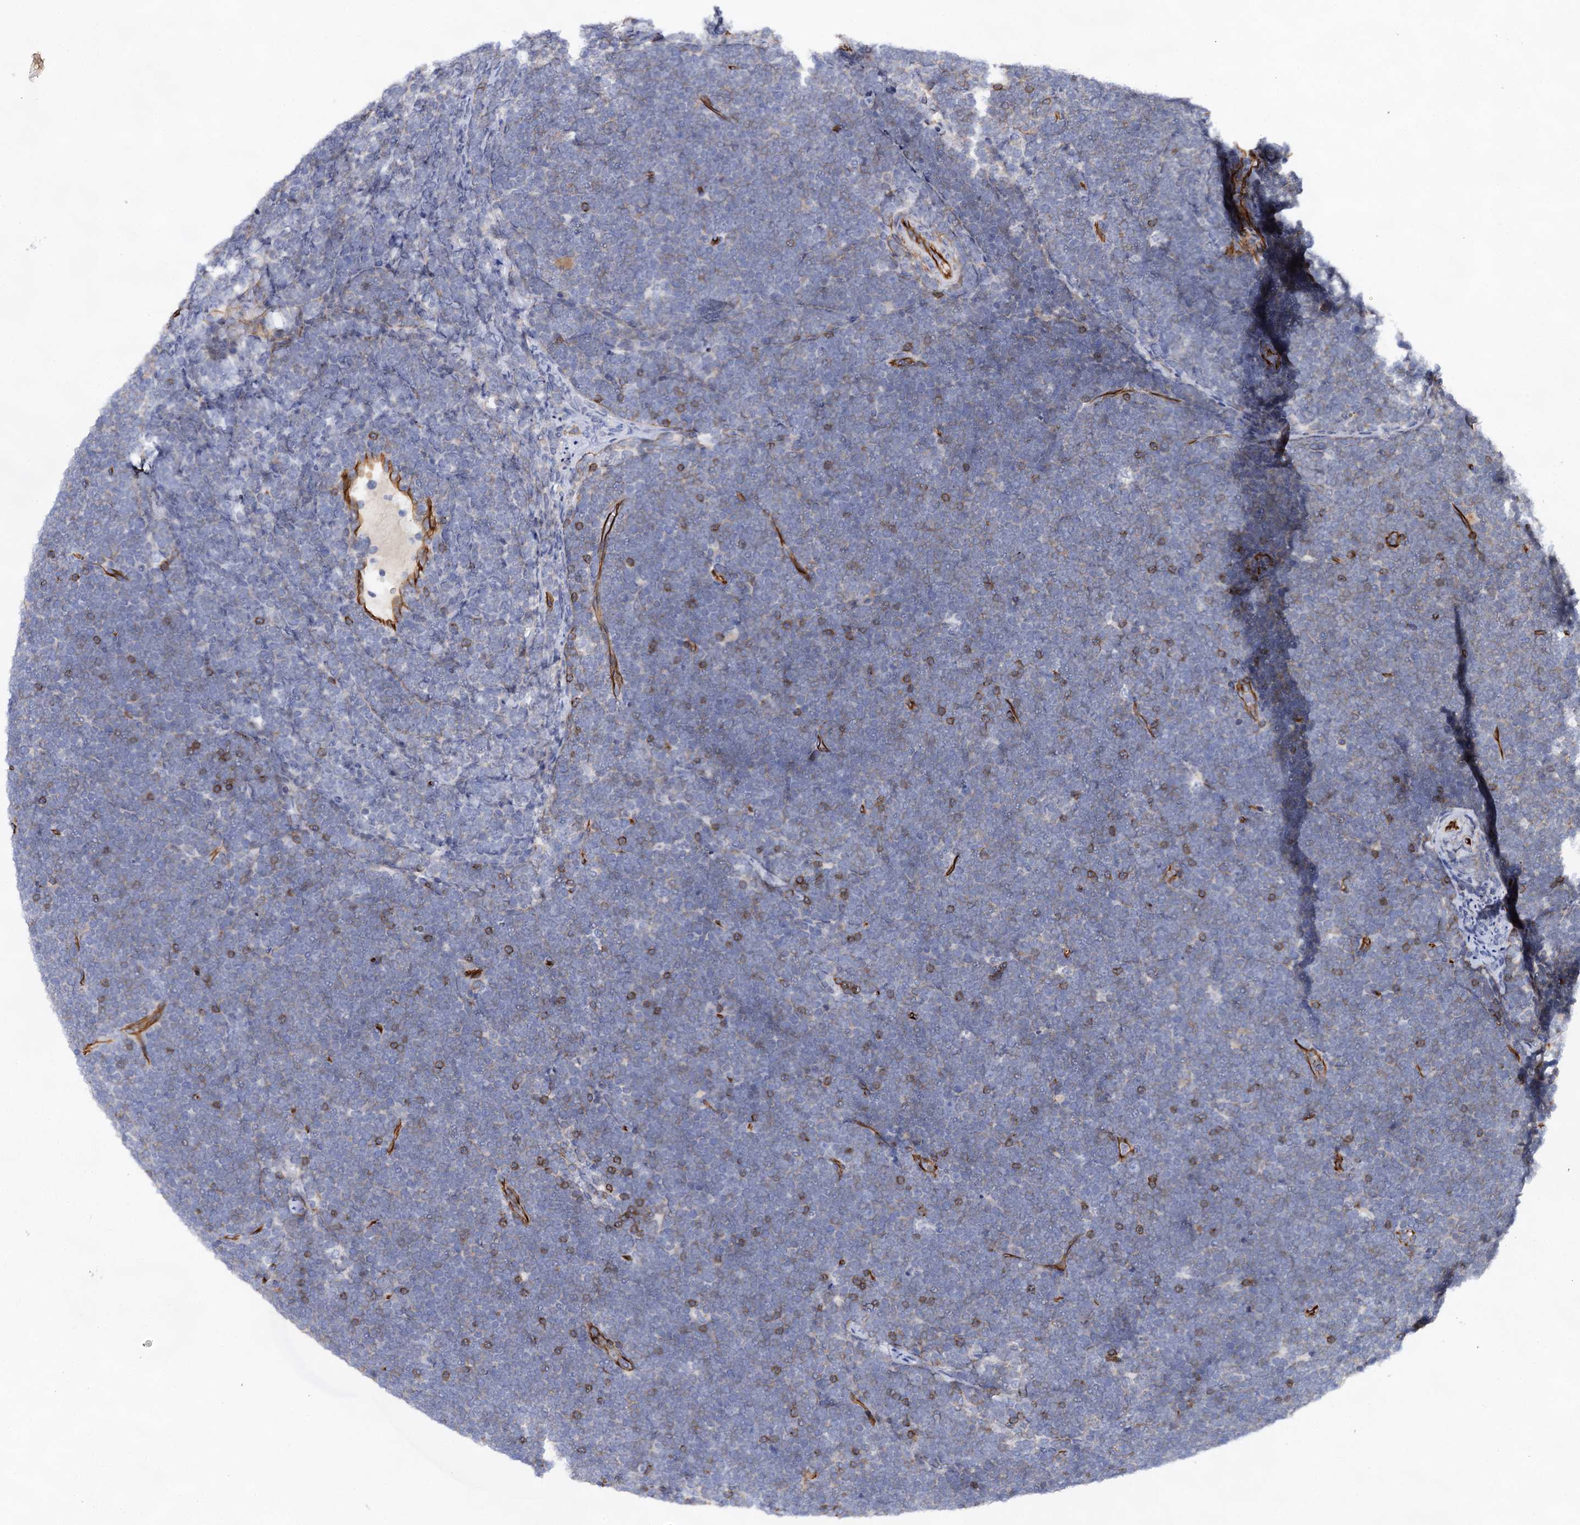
{"staining": {"intensity": "moderate", "quantity": "<25%", "location": "cytoplasmic/membranous"}, "tissue": "lymphoma", "cell_type": "Tumor cells", "image_type": "cancer", "snomed": [{"axis": "morphology", "description": "Malignant lymphoma, non-Hodgkin's type, High grade"}, {"axis": "topography", "description": "Lymph node"}], "caption": "Moderate cytoplasmic/membranous protein expression is present in about <25% of tumor cells in lymphoma.", "gene": "ABLIM1", "patient": {"sex": "male", "age": 13}}